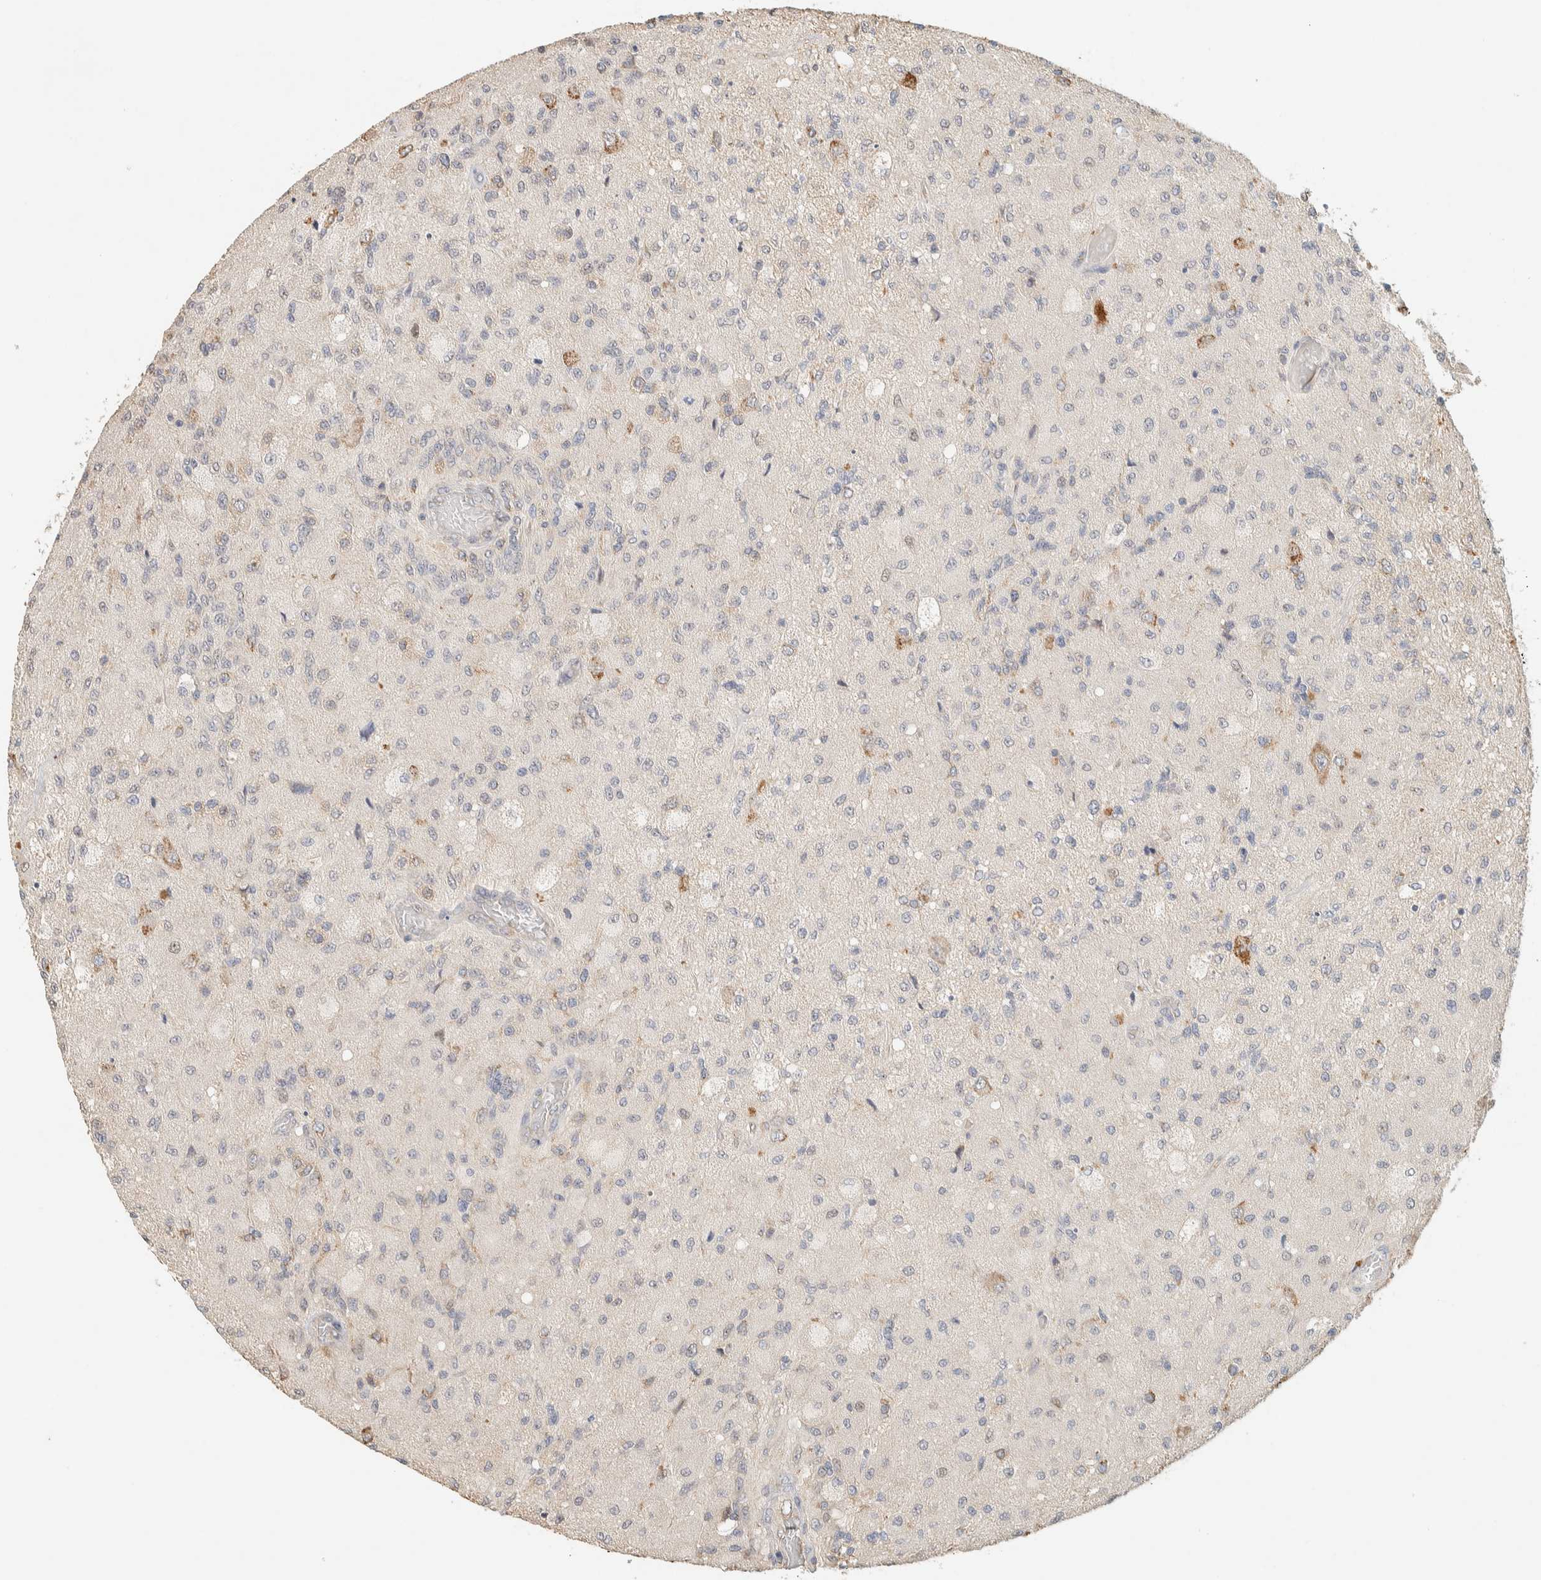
{"staining": {"intensity": "negative", "quantity": "none", "location": "none"}, "tissue": "glioma", "cell_type": "Tumor cells", "image_type": "cancer", "snomed": [{"axis": "morphology", "description": "Normal tissue, NOS"}, {"axis": "morphology", "description": "Glioma, malignant, High grade"}, {"axis": "topography", "description": "Cerebral cortex"}], "caption": "Immunohistochemistry of human glioma demonstrates no expression in tumor cells. (Brightfield microscopy of DAB (3,3'-diaminobenzidine) immunohistochemistry (IHC) at high magnification).", "gene": "TTC3", "patient": {"sex": "male", "age": 77}}